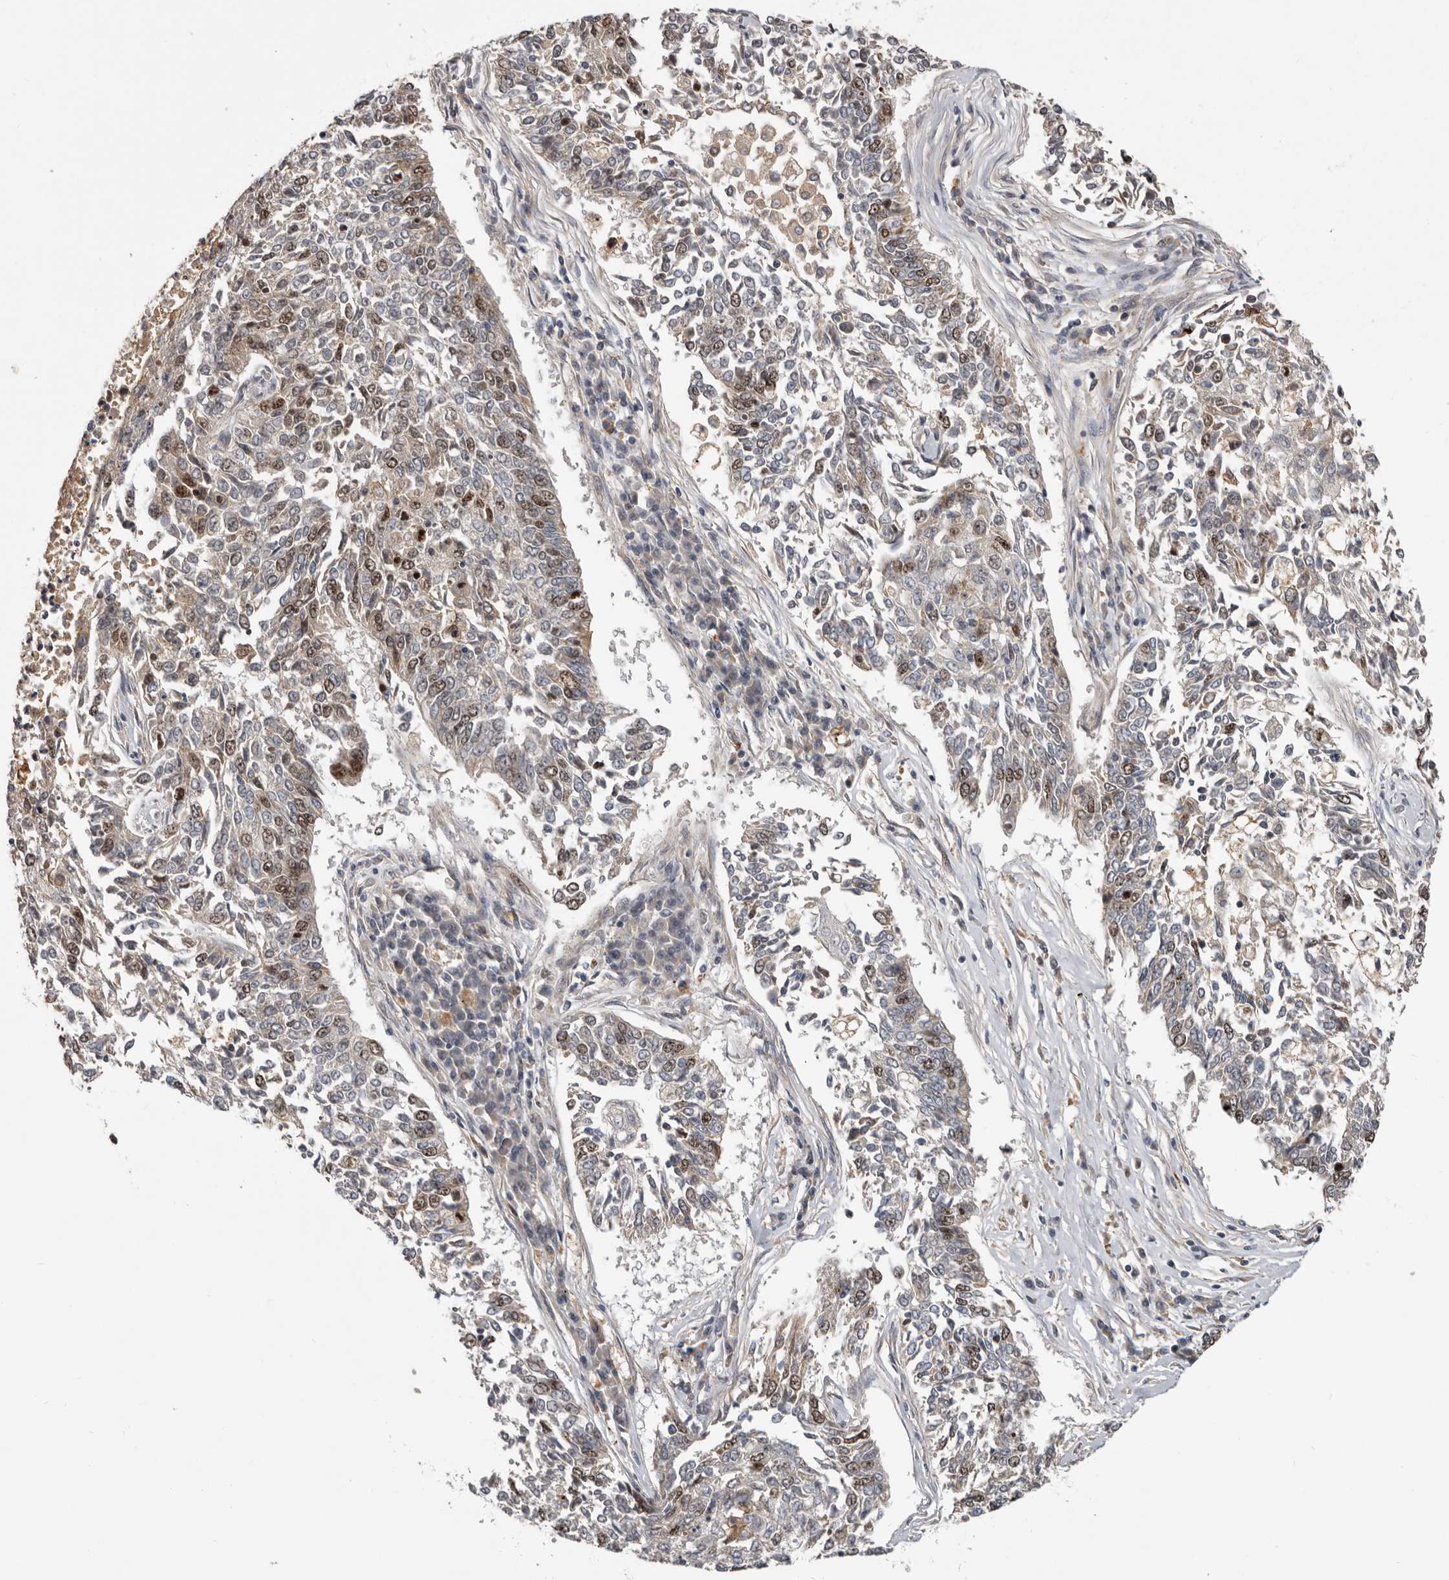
{"staining": {"intensity": "moderate", "quantity": ">75%", "location": "nuclear"}, "tissue": "lung cancer", "cell_type": "Tumor cells", "image_type": "cancer", "snomed": [{"axis": "morphology", "description": "Normal tissue, NOS"}, {"axis": "morphology", "description": "Squamous cell carcinoma, NOS"}, {"axis": "topography", "description": "Cartilage tissue"}, {"axis": "topography", "description": "Bronchus"}, {"axis": "topography", "description": "Lung"}], "caption": "Lung cancer (squamous cell carcinoma) stained for a protein (brown) displays moderate nuclear positive staining in about >75% of tumor cells.", "gene": "CDCA8", "patient": {"sex": "female", "age": 49}}